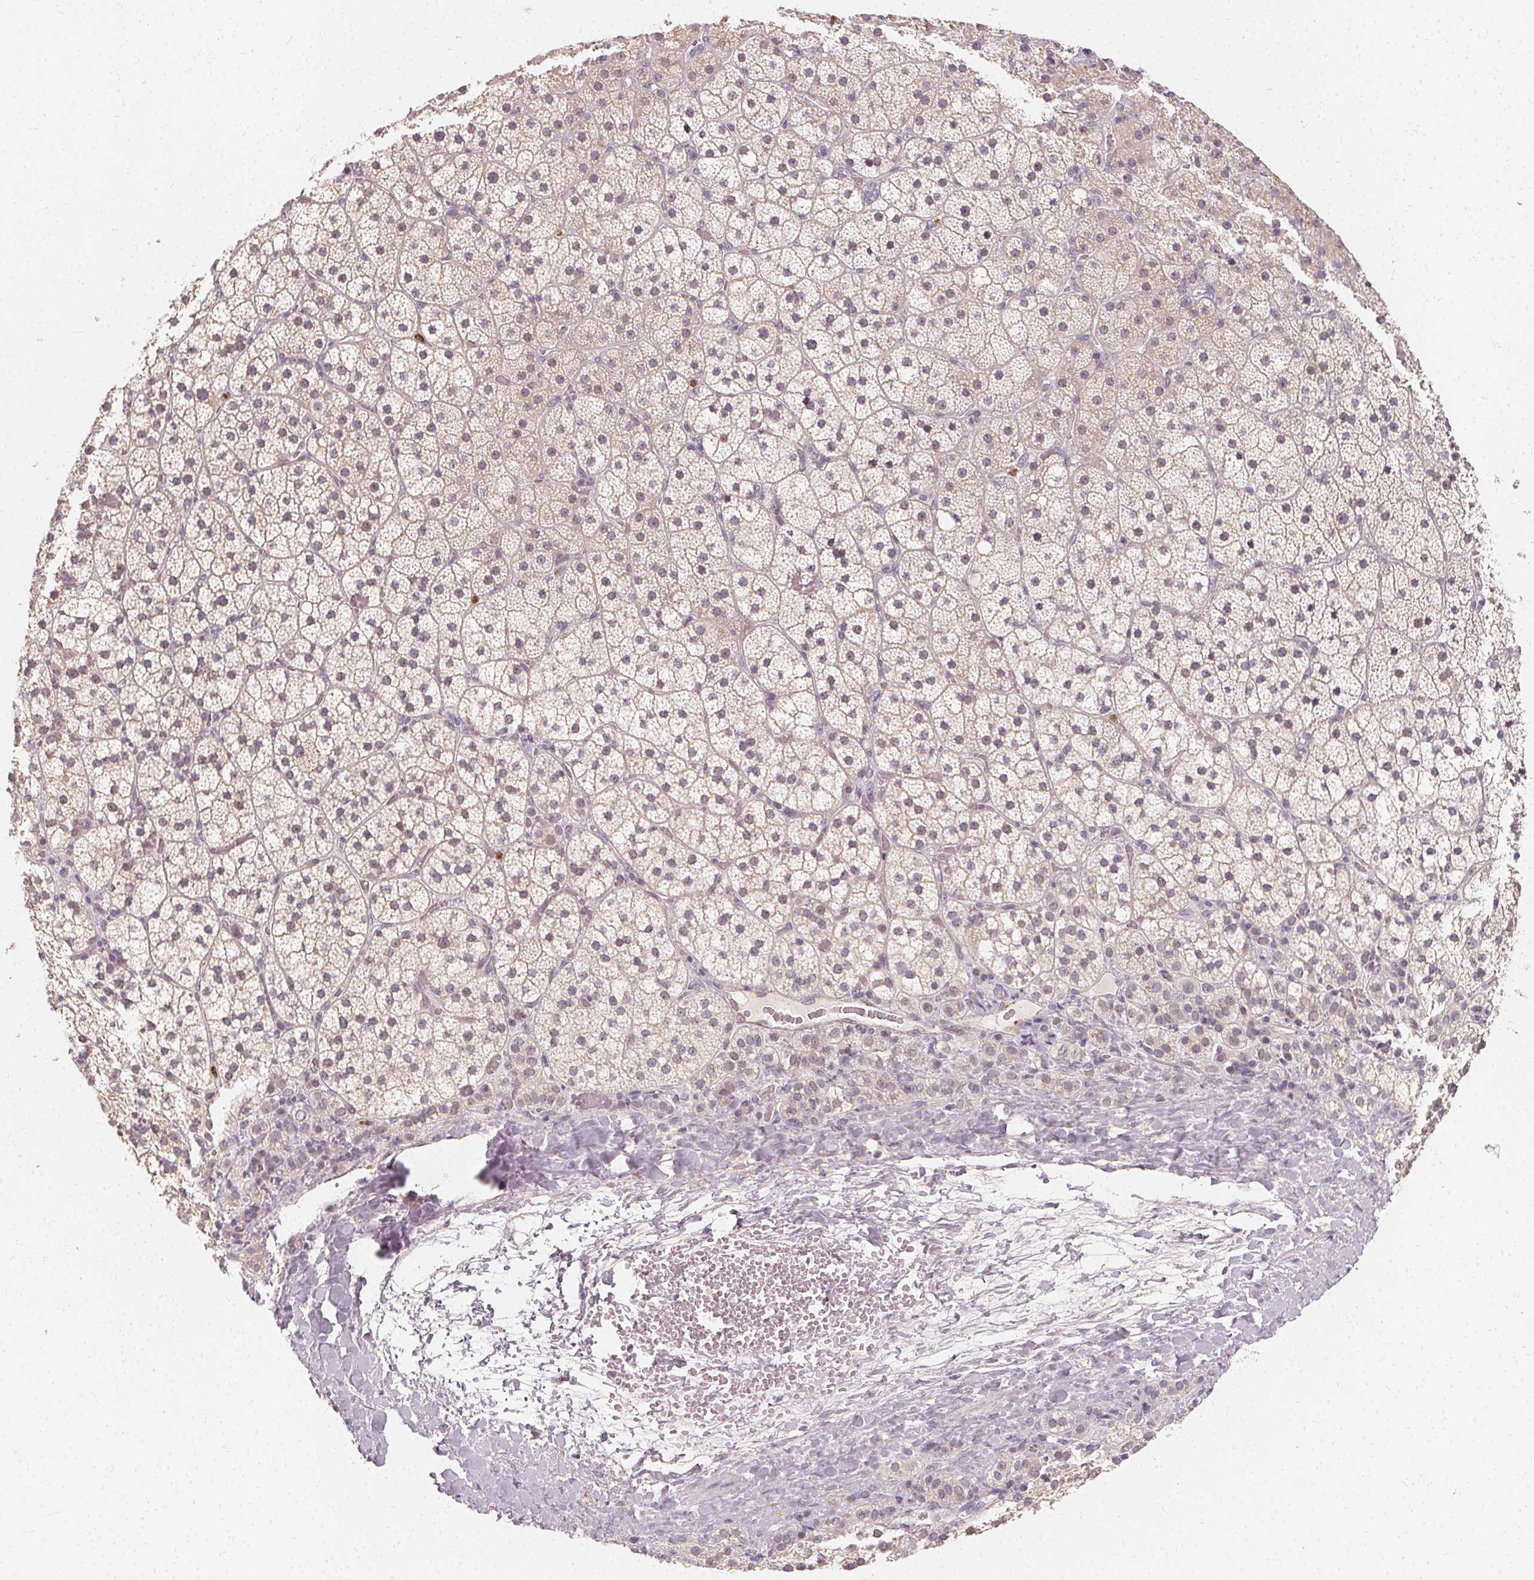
{"staining": {"intensity": "weak", "quantity": "25%-75%", "location": "cytoplasmic/membranous"}, "tissue": "adrenal gland", "cell_type": "Glandular cells", "image_type": "normal", "snomed": [{"axis": "morphology", "description": "Normal tissue, NOS"}, {"axis": "topography", "description": "Adrenal gland"}], "caption": "Weak cytoplasmic/membranous positivity is seen in approximately 25%-75% of glandular cells in unremarkable adrenal gland. Using DAB (brown) and hematoxylin (blue) stains, captured at high magnification using brightfield microscopy.", "gene": "CLCNKA", "patient": {"sex": "male", "age": 53}}